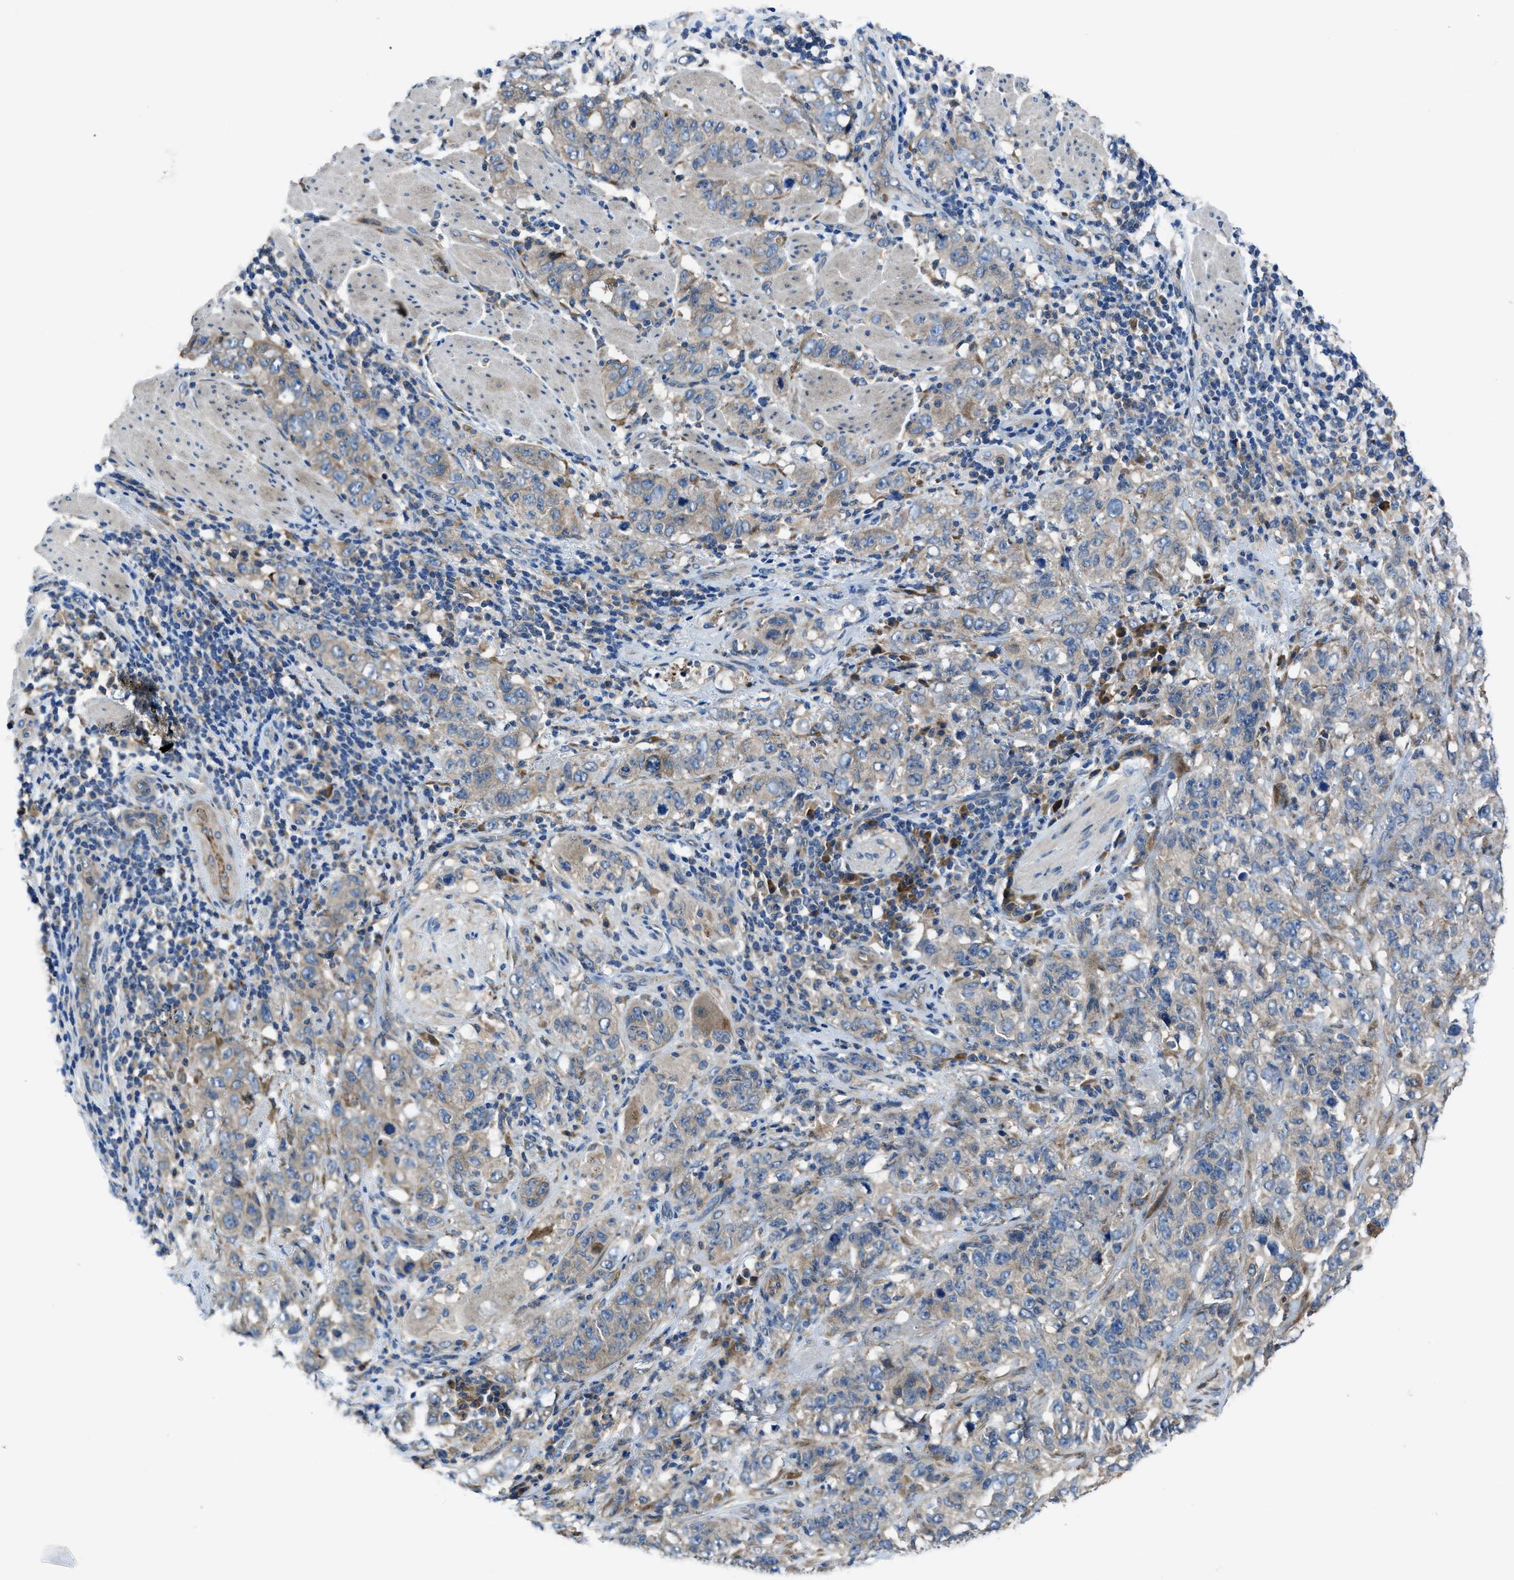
{"staining": {"intensity": "weak", "quantity": ">75%", "location": "cytoplasmic/membranous"}, "tissue": "stomach cancer", "cell_type": "Tumor cells", "image_type": "cancer", "snomed": [{"axis": "morphology", "description": "Adenocarcinoma, NOS"}, {"axis": "topography", "description": "Stomach"}], "caption": "Immunohistochemical staining of human stomach cancer exhibits weak cytoplasmic/membranous protein positivity in approximately >75% of tumor cells.", "gene": "MAP3K20", "patient": {"sex": "male", "age": 48}}